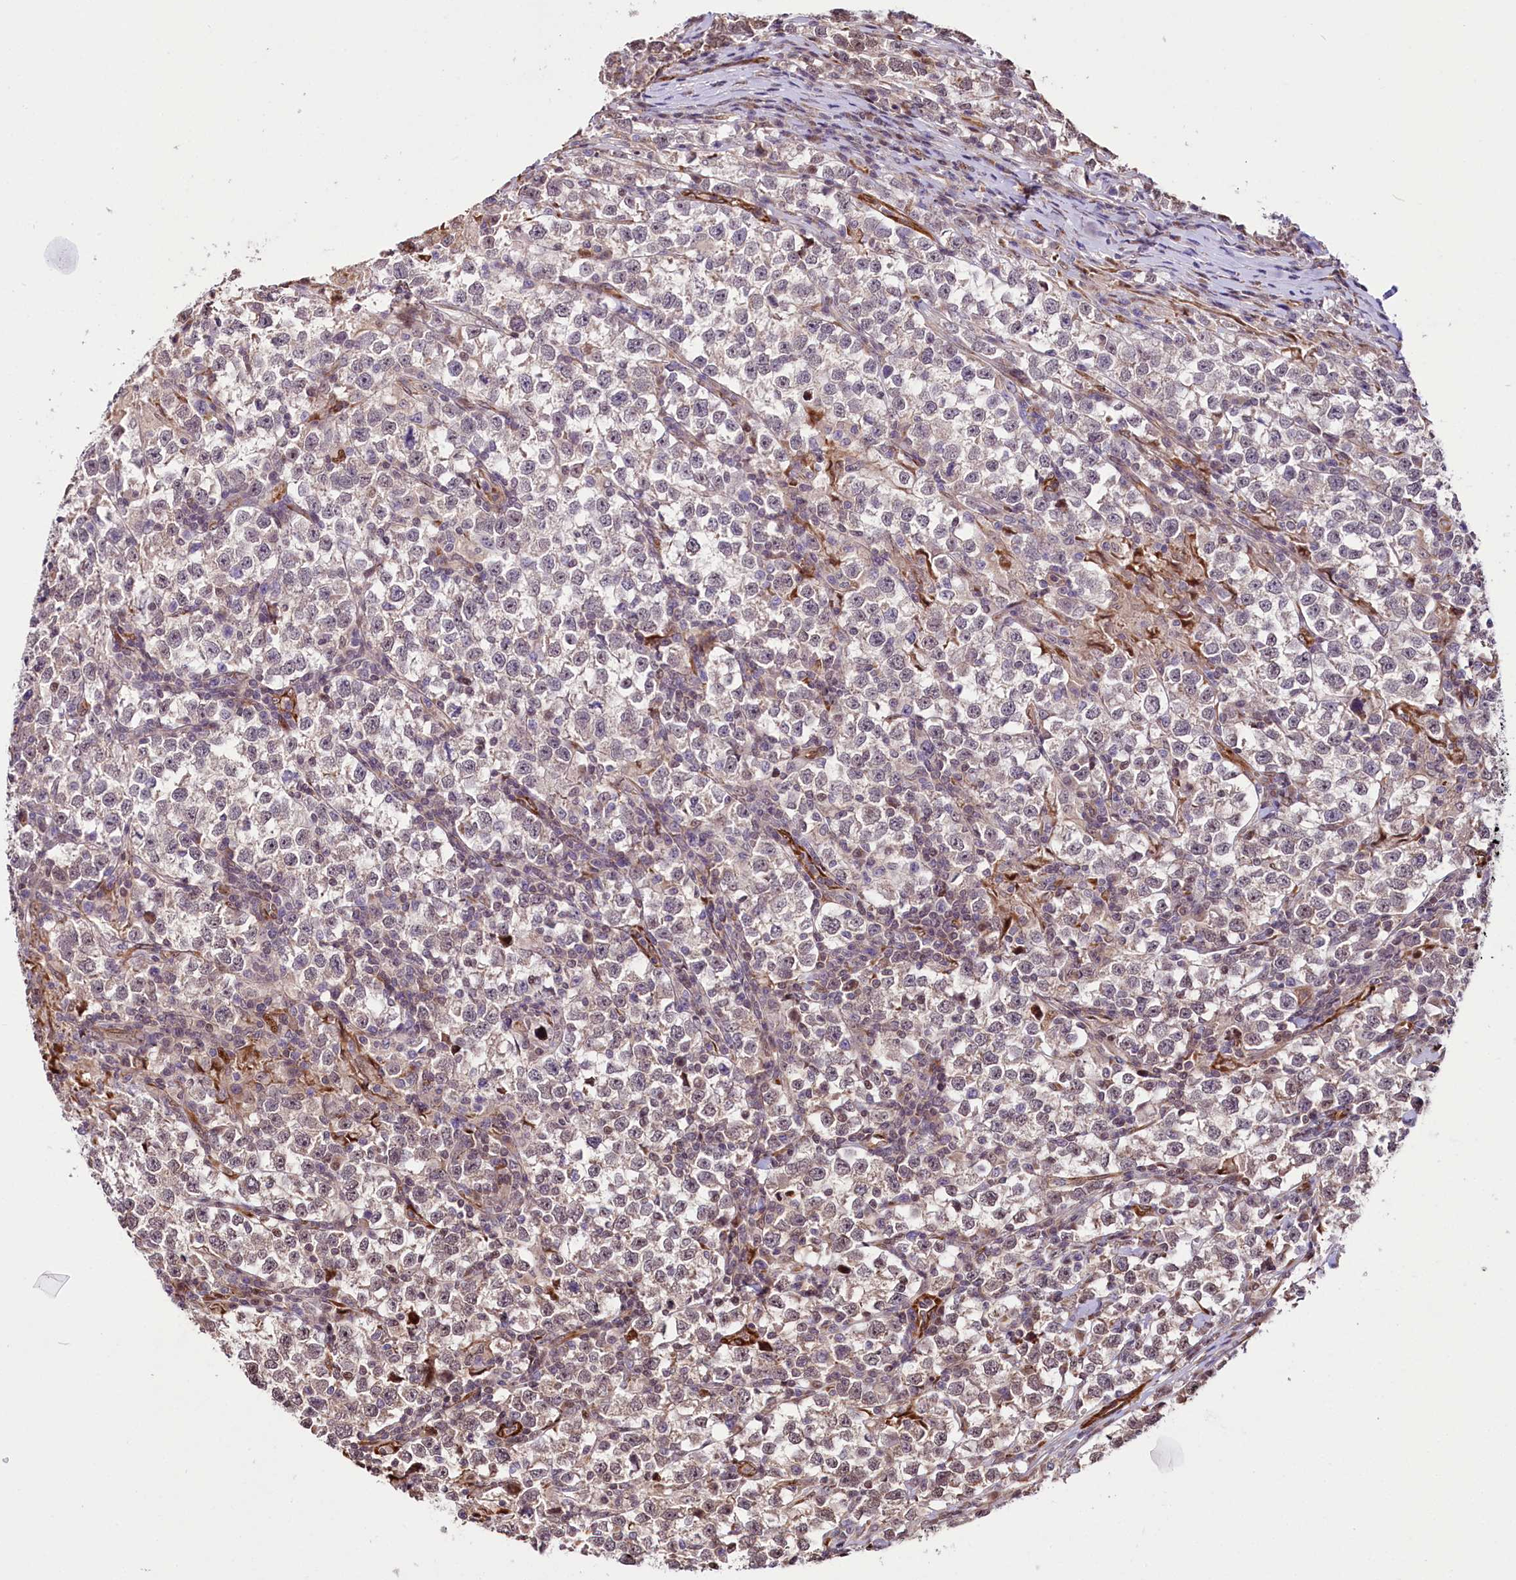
{"staining": {"intensity": "weak", "quantity": "25%-75%", "location": "cytoplasmic/membranous"}, "tissue": "testis cancer", "cell_type": "Tumor cells", "image_type": "cancer", "snomed": [{"axis": "morphology", "description": "Normal tissue, NOS"}, {"axis": "morphology", "description": "Seminoma, NOS"}, {"axis": "topography", "description": "Testis"}], "caption": "Testis cancer stained with a protein marker exhibits weak staining in tumor cells.", "gene": "CUTC", "patient": {"sex": "male", "age": 43}}